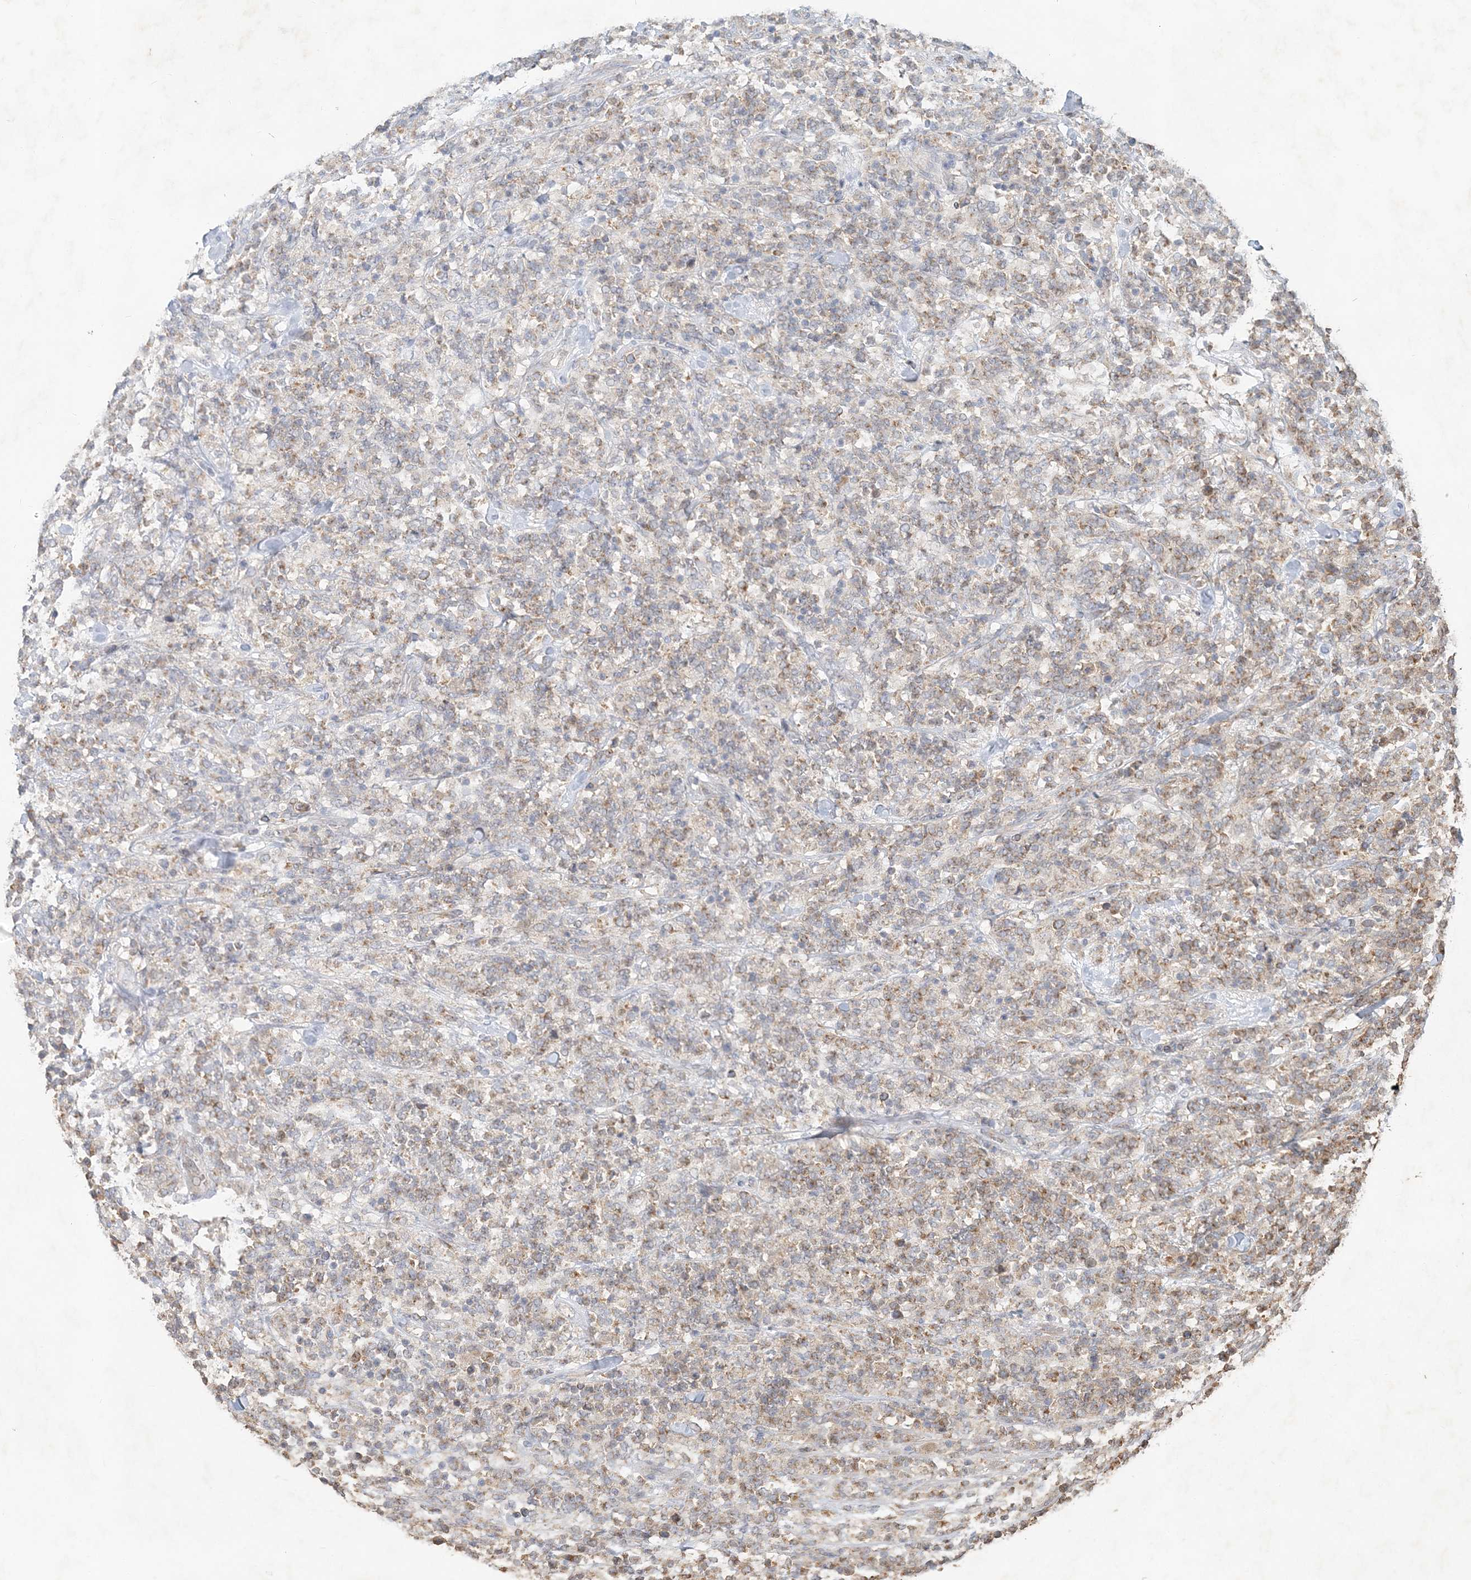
{"staining": {"intensity": "weak", "quantity": "<25%", "location": "cytoplasmic/membranous"}, "tissue": "lymphoma", "cell_type": "Tumor cells", "image_type": "cancer", "snomed": [{"axis": "morphology", "description": "Malignant lymphoma, non-Hodgkin's type, High grade"}, {"axis": "topography", "description": "Soft tissue"}], "caption": "A micrograph of human malignant lymphoma, non-Hodgkin's type (high-grade) is negative for staining in tumor cells.", "gene": "RAB14", "patient": {"sex": "male", "age": 18}}